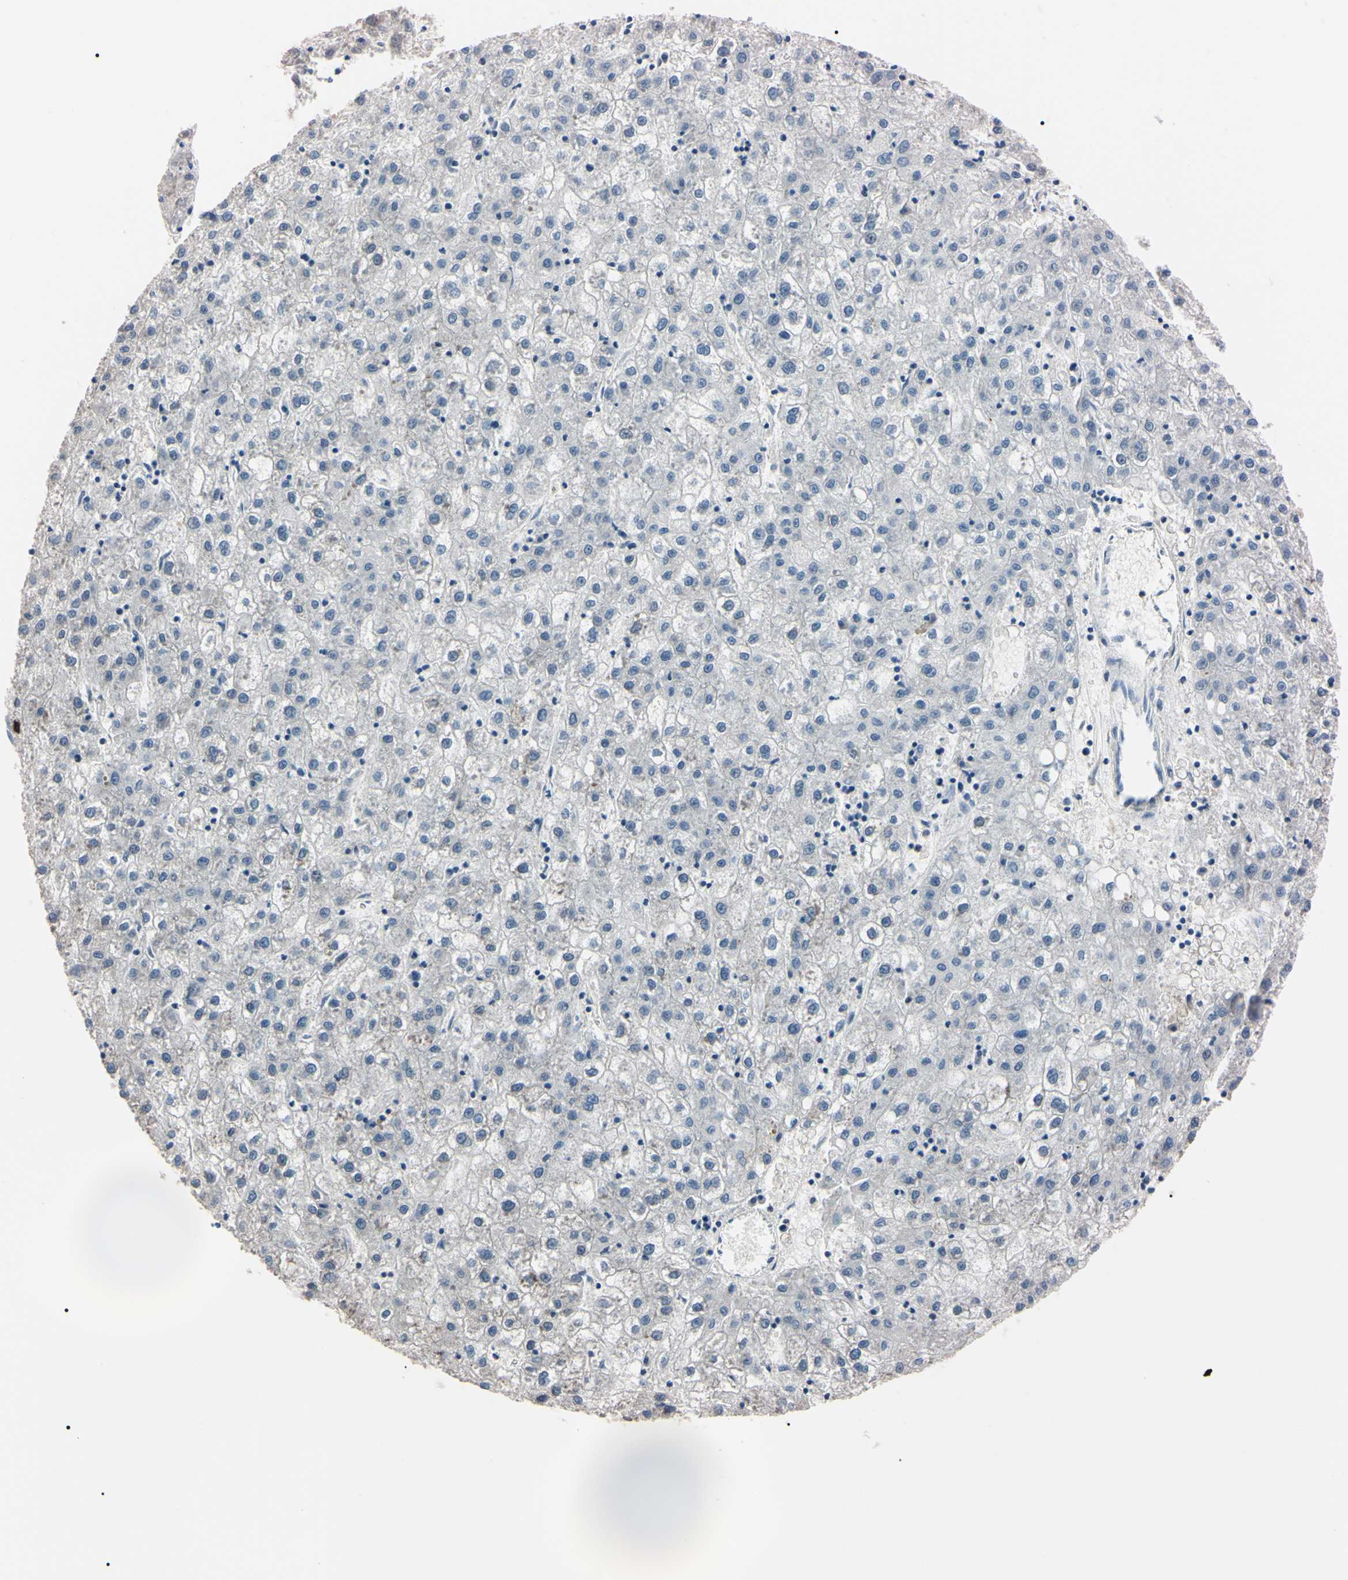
{"staining": {"intensity": "negative", "quantity": "none", "location": "none"}, "tissue": "liver cancer", "cell_type": "Tumor cells", "image_type": "cancer", "snomed": [{"axis": "morphology", "description": "Carcinoma, Hepatocellular, NOS"}, {"axis": "topography", "description": "Liver"}], "caption": "IHC of liver cancer reveals no positivity in tumor cells.", "gene": "PRKACA", "patient": {"sex": "male", "age": 72}}